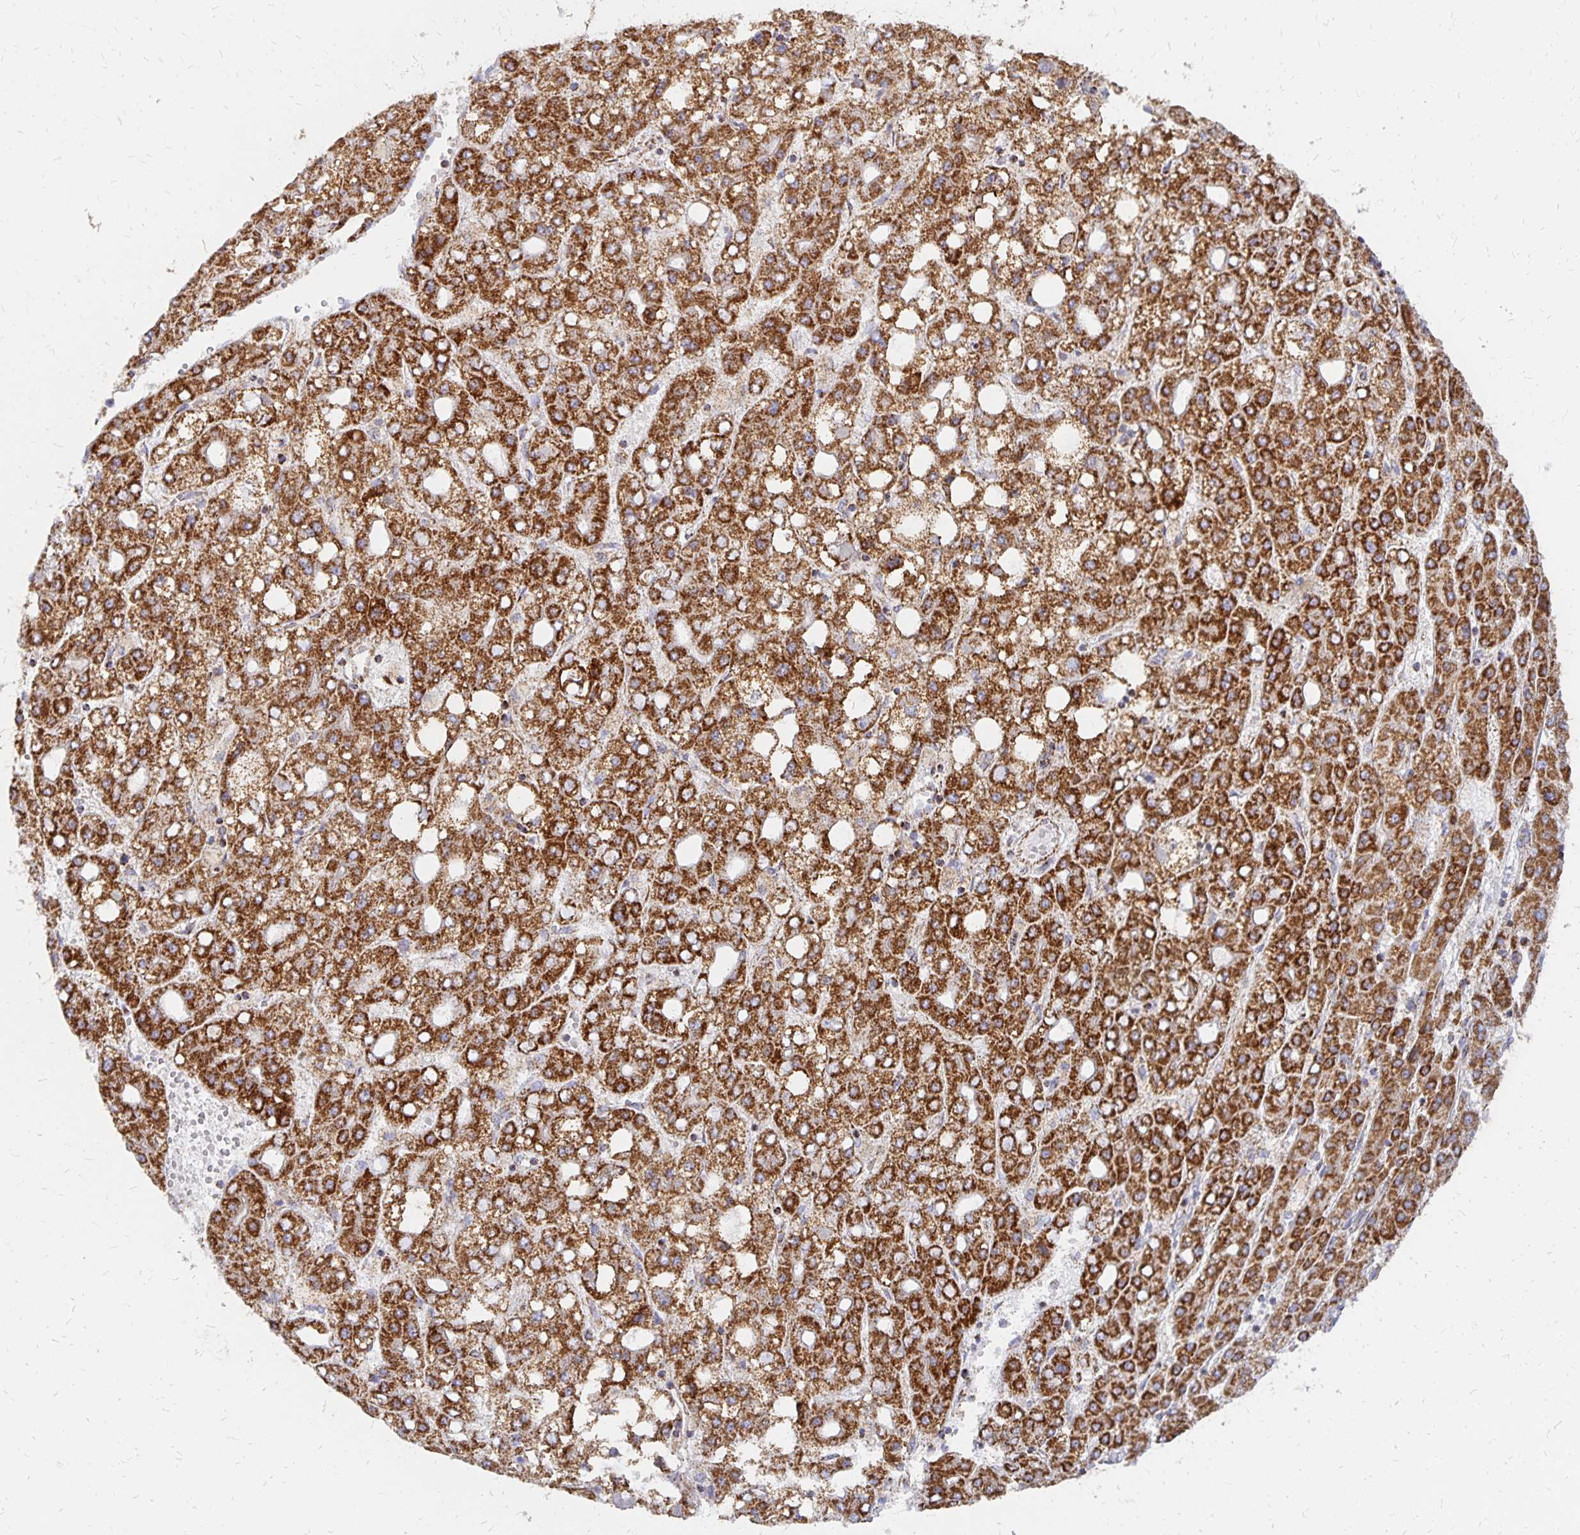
{"staining": {"intensity": "strong", "quantity": ">75%", "location": "cytoplasmic/membranous"}, "tissue": "liver cancer", "cell_type": "Tumor cells", "image_type": "cancer", "snomed": [{"axis": "morphology", "description": "Carcinoma, Hepatocellular, NOS"}, {"axis": "topography", "description": "Liver"}], "caption": "An immunohistochemistry (IHC) image of neoplastic tissue is shown. Protein staining in brown shows strong cytoplasmic/membranous positivity in liver hepatocellular carcinoma within tumor cells.", "gene": "STOML2", "patient": {"sex": "male", "age": 65}}